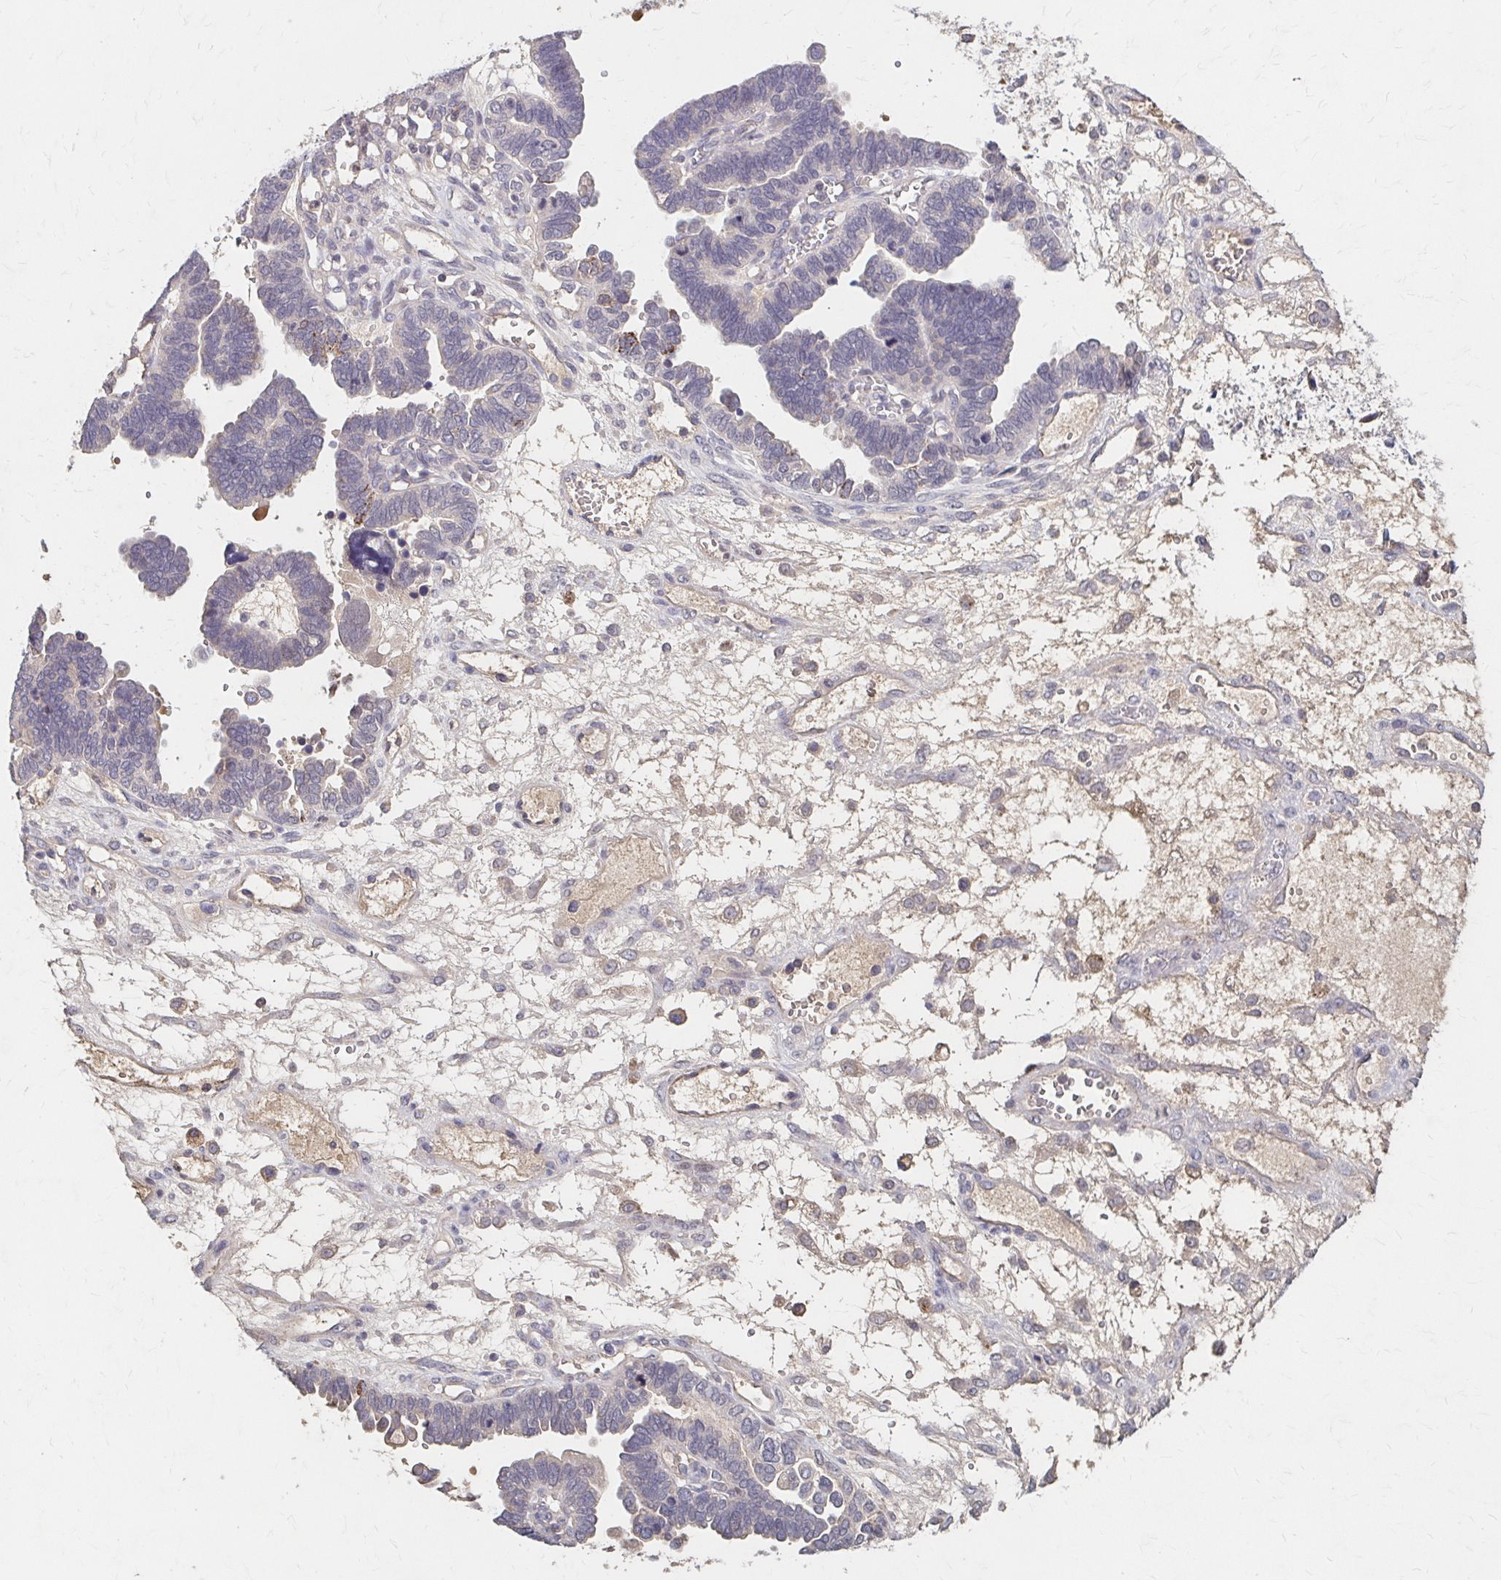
{"staining": {"intensity": "moderate", "quantity": "<25%", "location": "cytoplasmic/membranous"}, "tissue": "ovarian cancer", "cell_type": "Tumor cells", "image_type": "cancer", "snomed": [{"axis": "morphology", "description": "Cystadenocarcinoma, serous, NOS"}, {"axis": "topography", "description": "Ovary"}], "caption": "The histopathology image demonstrates immunohistochemical staining of ovarian cancer. There is moderate cytoplasmic/membranous staining is identified in about <25% of tumor cells. (Brightfield microscopy of DAB IHC at high magnification).", "gene": "HMGCS2", "patient": {"sex": "female", "age": 51}}